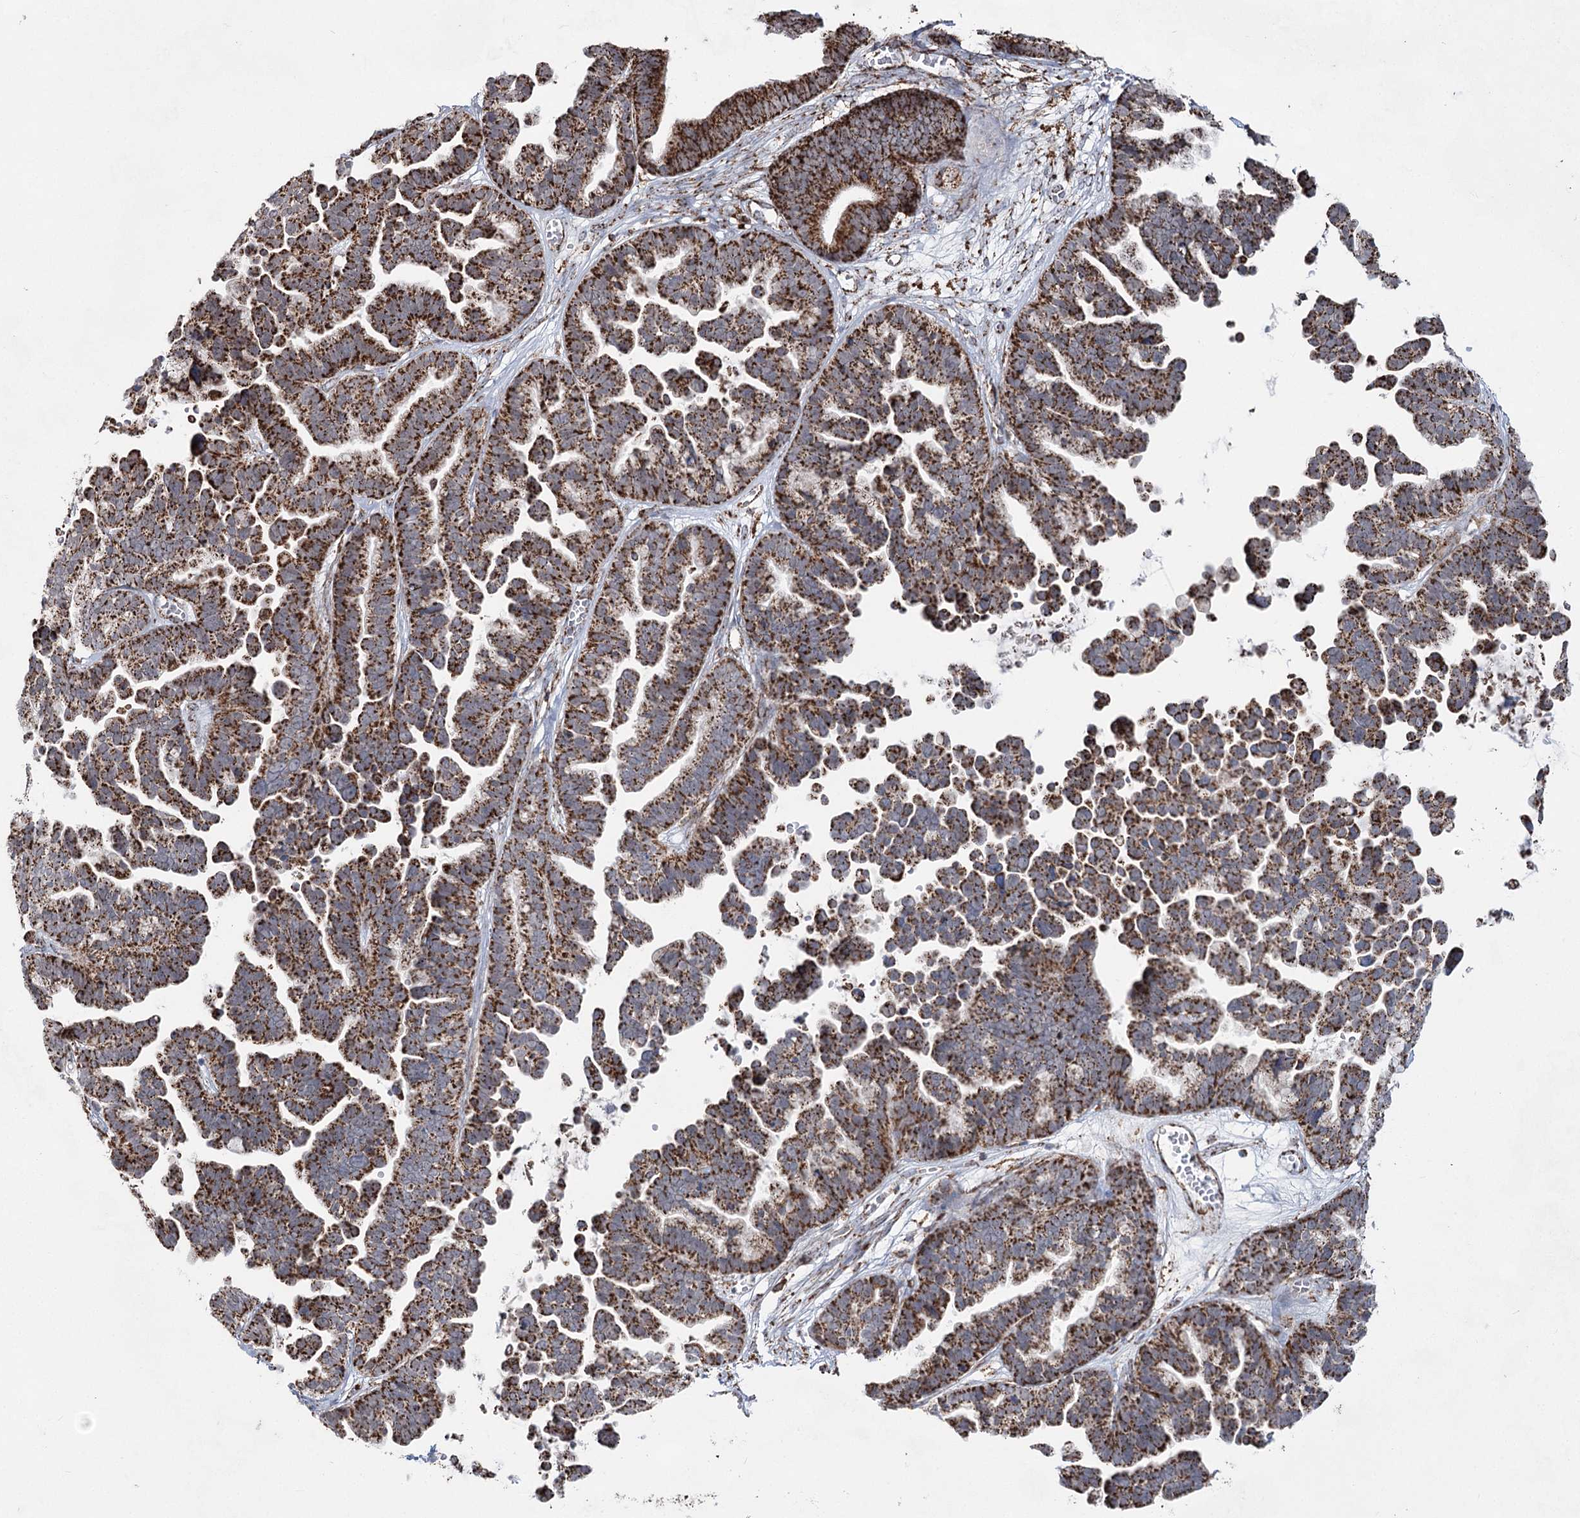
{"staining": {"intensity": "moderate", "quantity": ">75%", "location": "cytoplasmic/membranous"}, "tissue": "ovarian cancer", "cell_type": "Tumor cells", "image_type": "cancer", "snomed": [{"axis": "morphology", "description": "Cystadenocarcinoma, serous, NOS"}, {"axis": "topography", "description": "Ovary"}], "caption": "Tumor cells show moderate cytoplasmic/membranous expression in about >75% of cells in ovarian cancer.", "gene": "CWF19L1", "patient": {"sex": "female", "age": 56}}